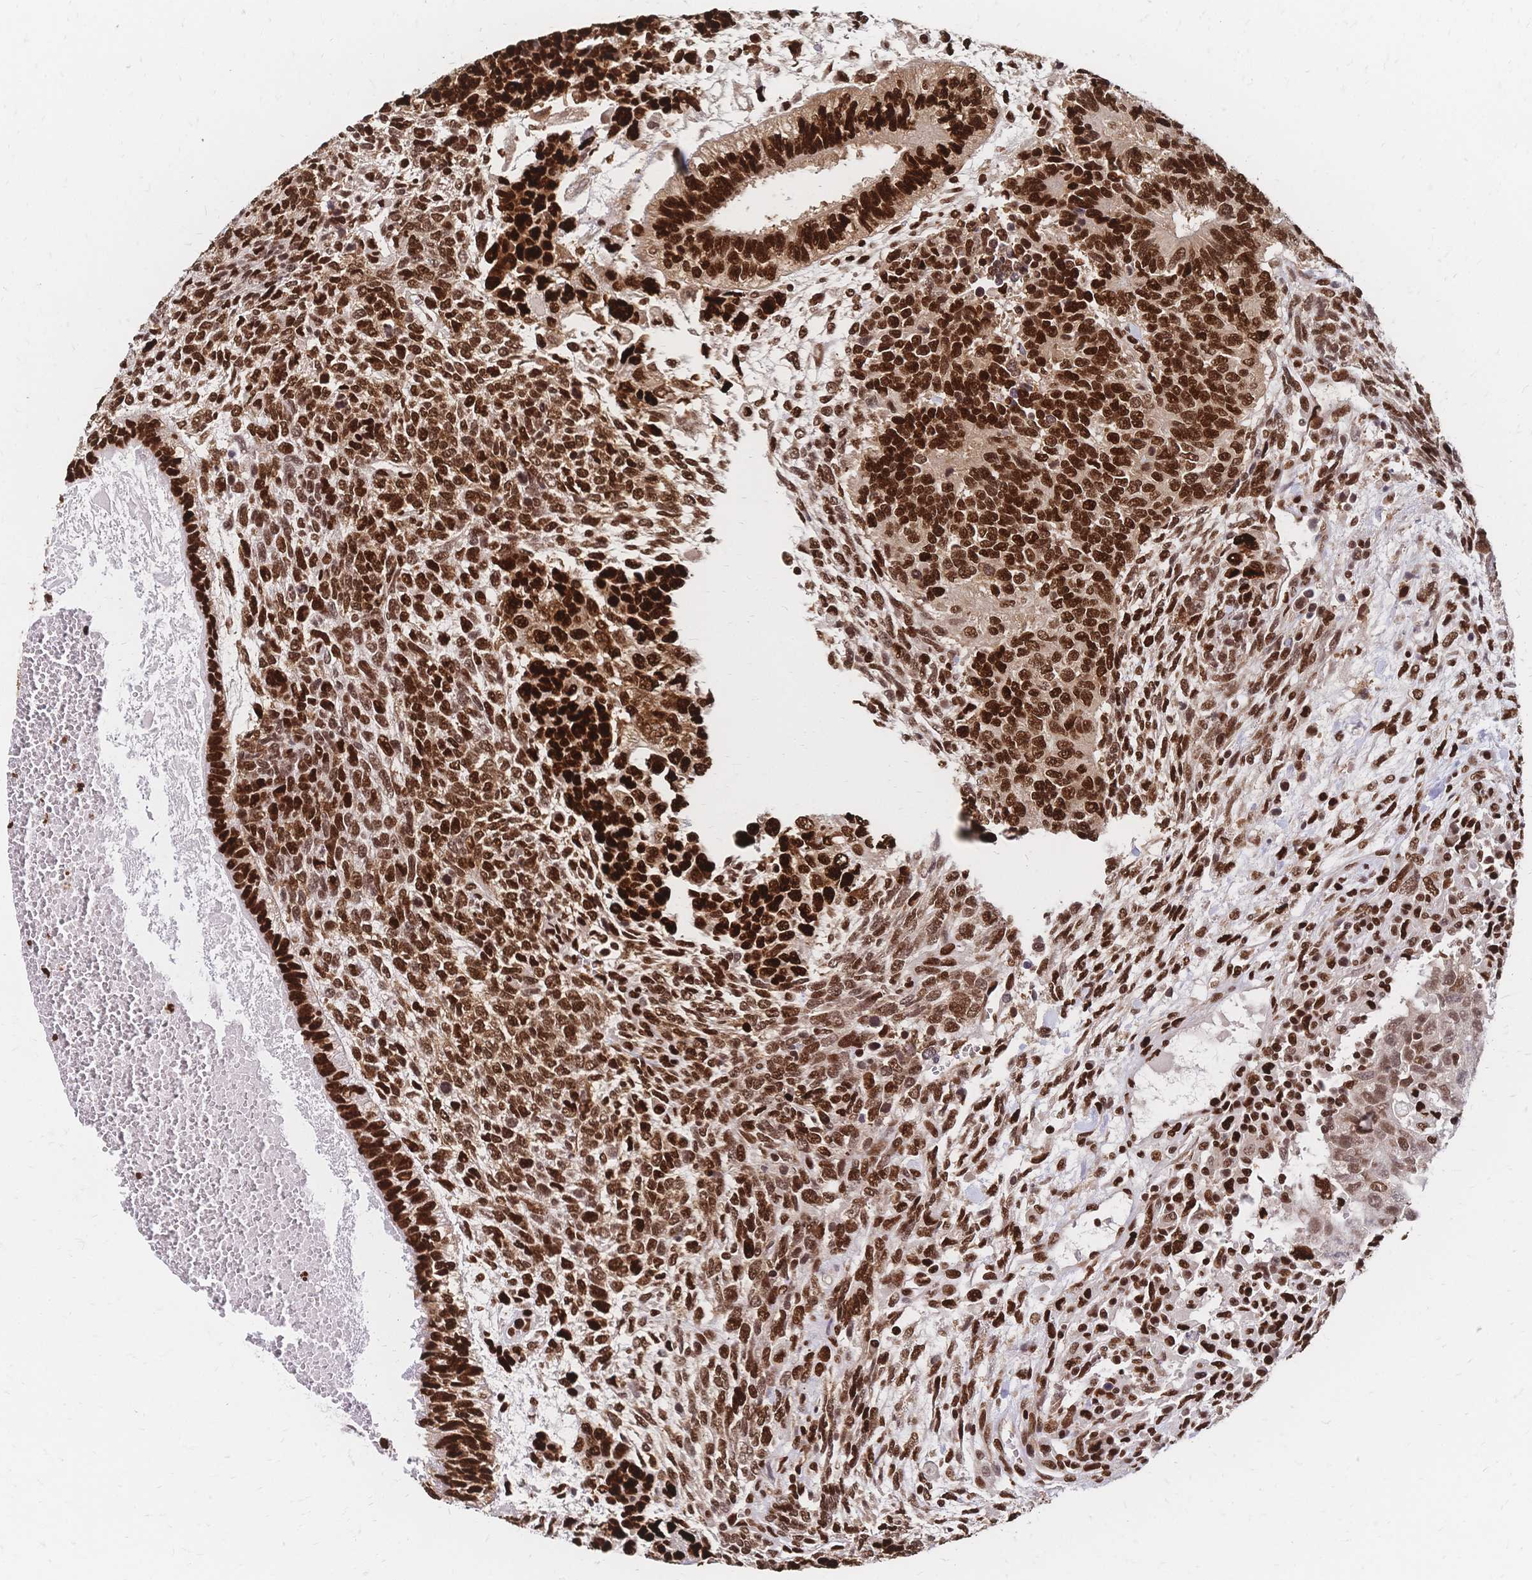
{"staining": {"intensity": "strong", "quantity": ">75%", "location": "nuclear"}, "tissue": "testis cancer", "cell_type": "Tumor cells", "image_type": "cancer", "snomed": [{"axis": "morphology", "description": "Normal tissue, NOS"}, {"axis": "morphology", "description": "Carcinoma, Embryonal, NOS"}, {"axis": "topography", "description": "Testis"}, {"axis": "topography", "description": "Epididymis"}], "caption": "Immunohistochemical staining of testis embryonal carcinoma displays high levels of strong nuclear protein expression in approximately >75% of tumor cells. The staining was performed using DAB (3,3'-diaminobenzidine), with brown indicating positive protein expression. Nuclei are stained blue with hematoxylin.", "gene": "HDGF", "patient": {"sex": "male", "age": 23}}